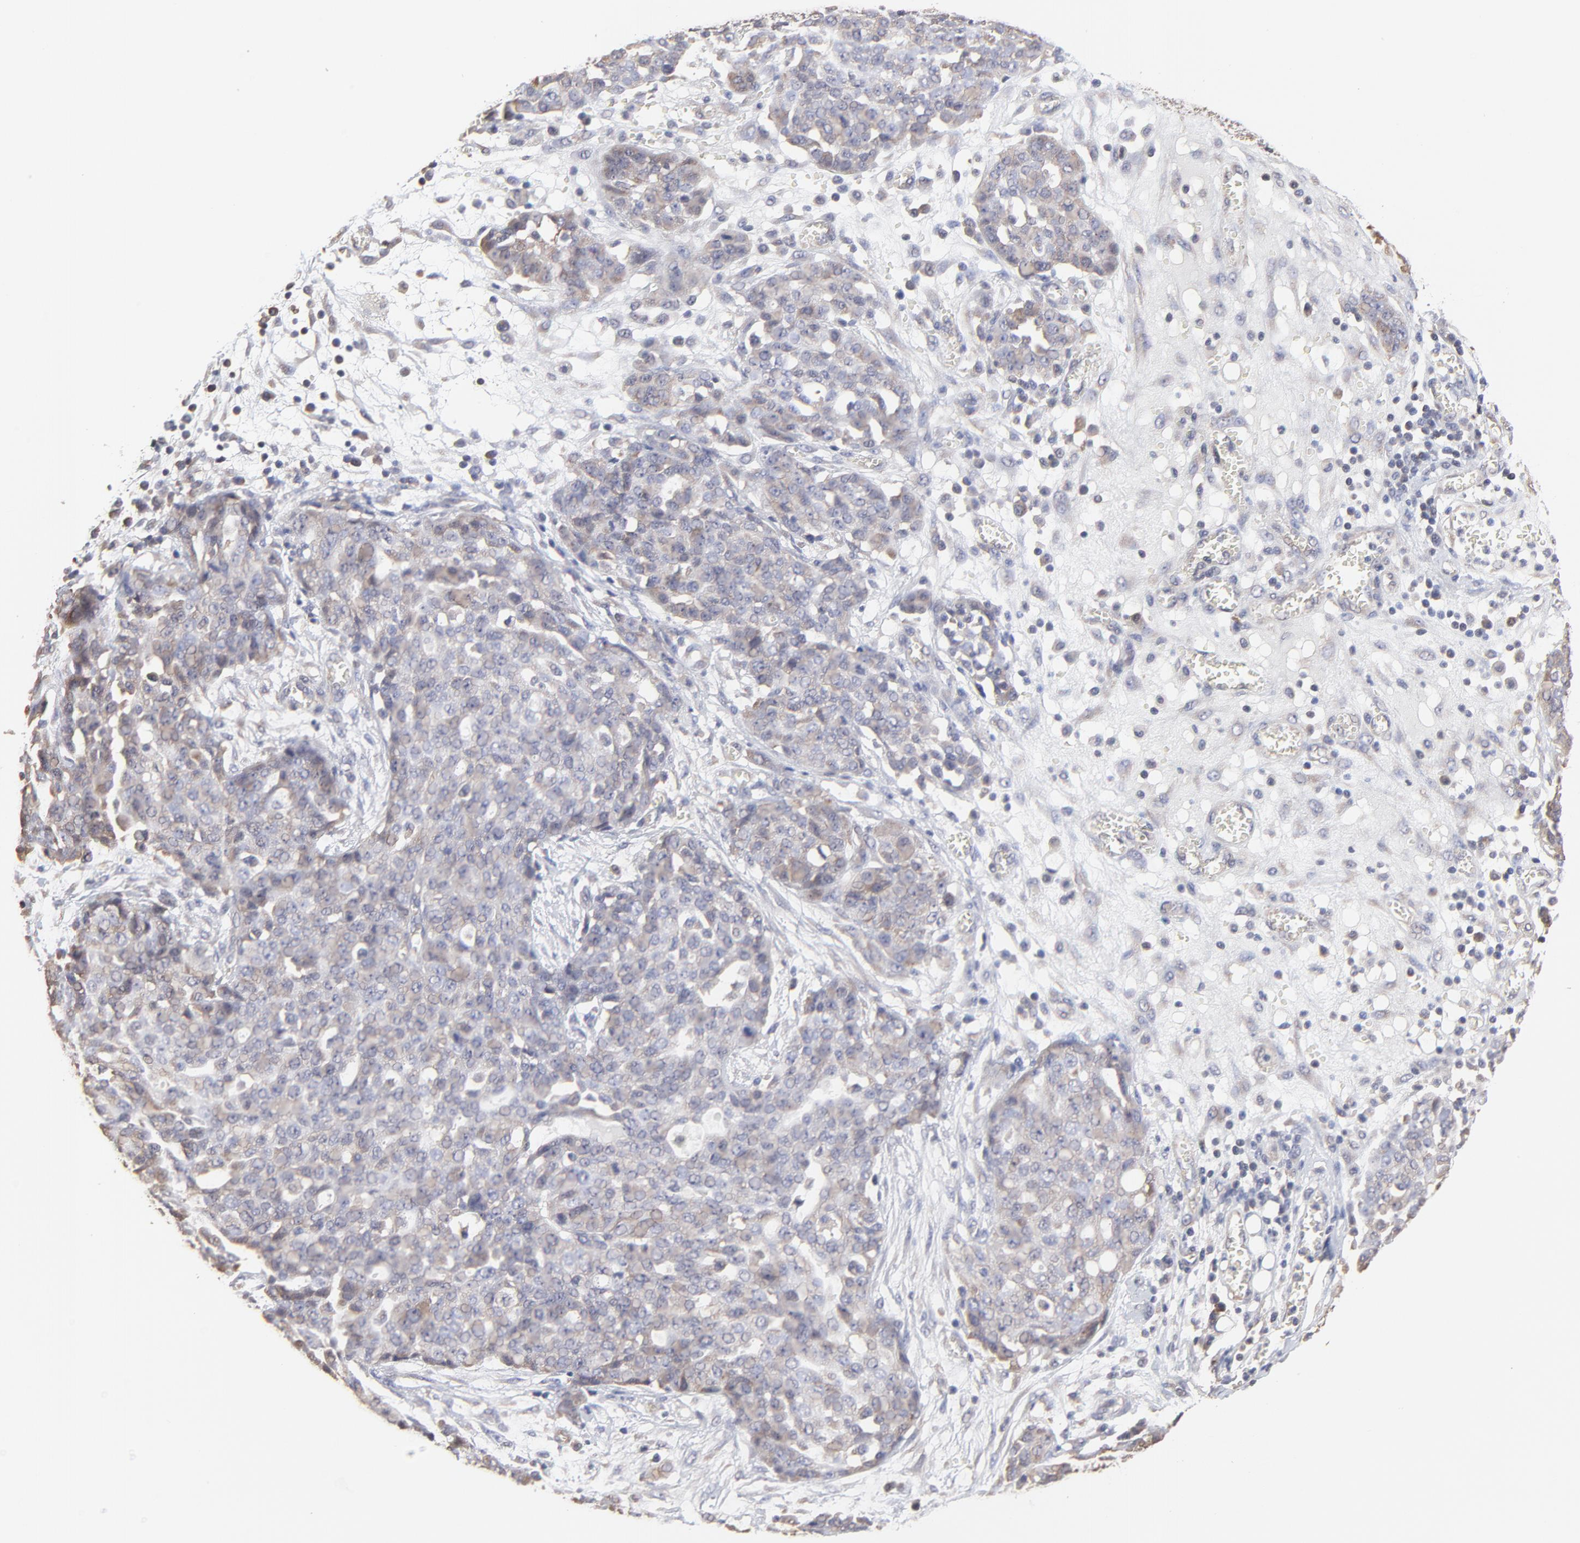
{"staining": {"intensity": "weak", "quantity": "25%-75%", "location": "cytoplasmic/membranous"}, "tissue": "ovarian cancer", "cell_type": "Tumor cells", "image_type": "cancer", "snomed": [{"axis": "morphology", "description": "Cystadenocarcinoma, serous, NOS"}, {"axis": "topography", "description": "Soft tissue"}, {"axis": "topography", "description": "Ovary"}], "caption": "Immunohistochemical staining of human ovarian serous cystadenocarcinoma displays low levels of weak cytoplasmic/membranous protein expression in approximately 25%-75% of tumor cells. The staining was performed using DAB (3,3'-diaminobenzidine) to visualize the protein expression in brown, while the nuclei were stained in blue with hematoxylin (Magnification: 20x).", "gene": "CCT2", "patient": {"sex": "female", "age": 57}}